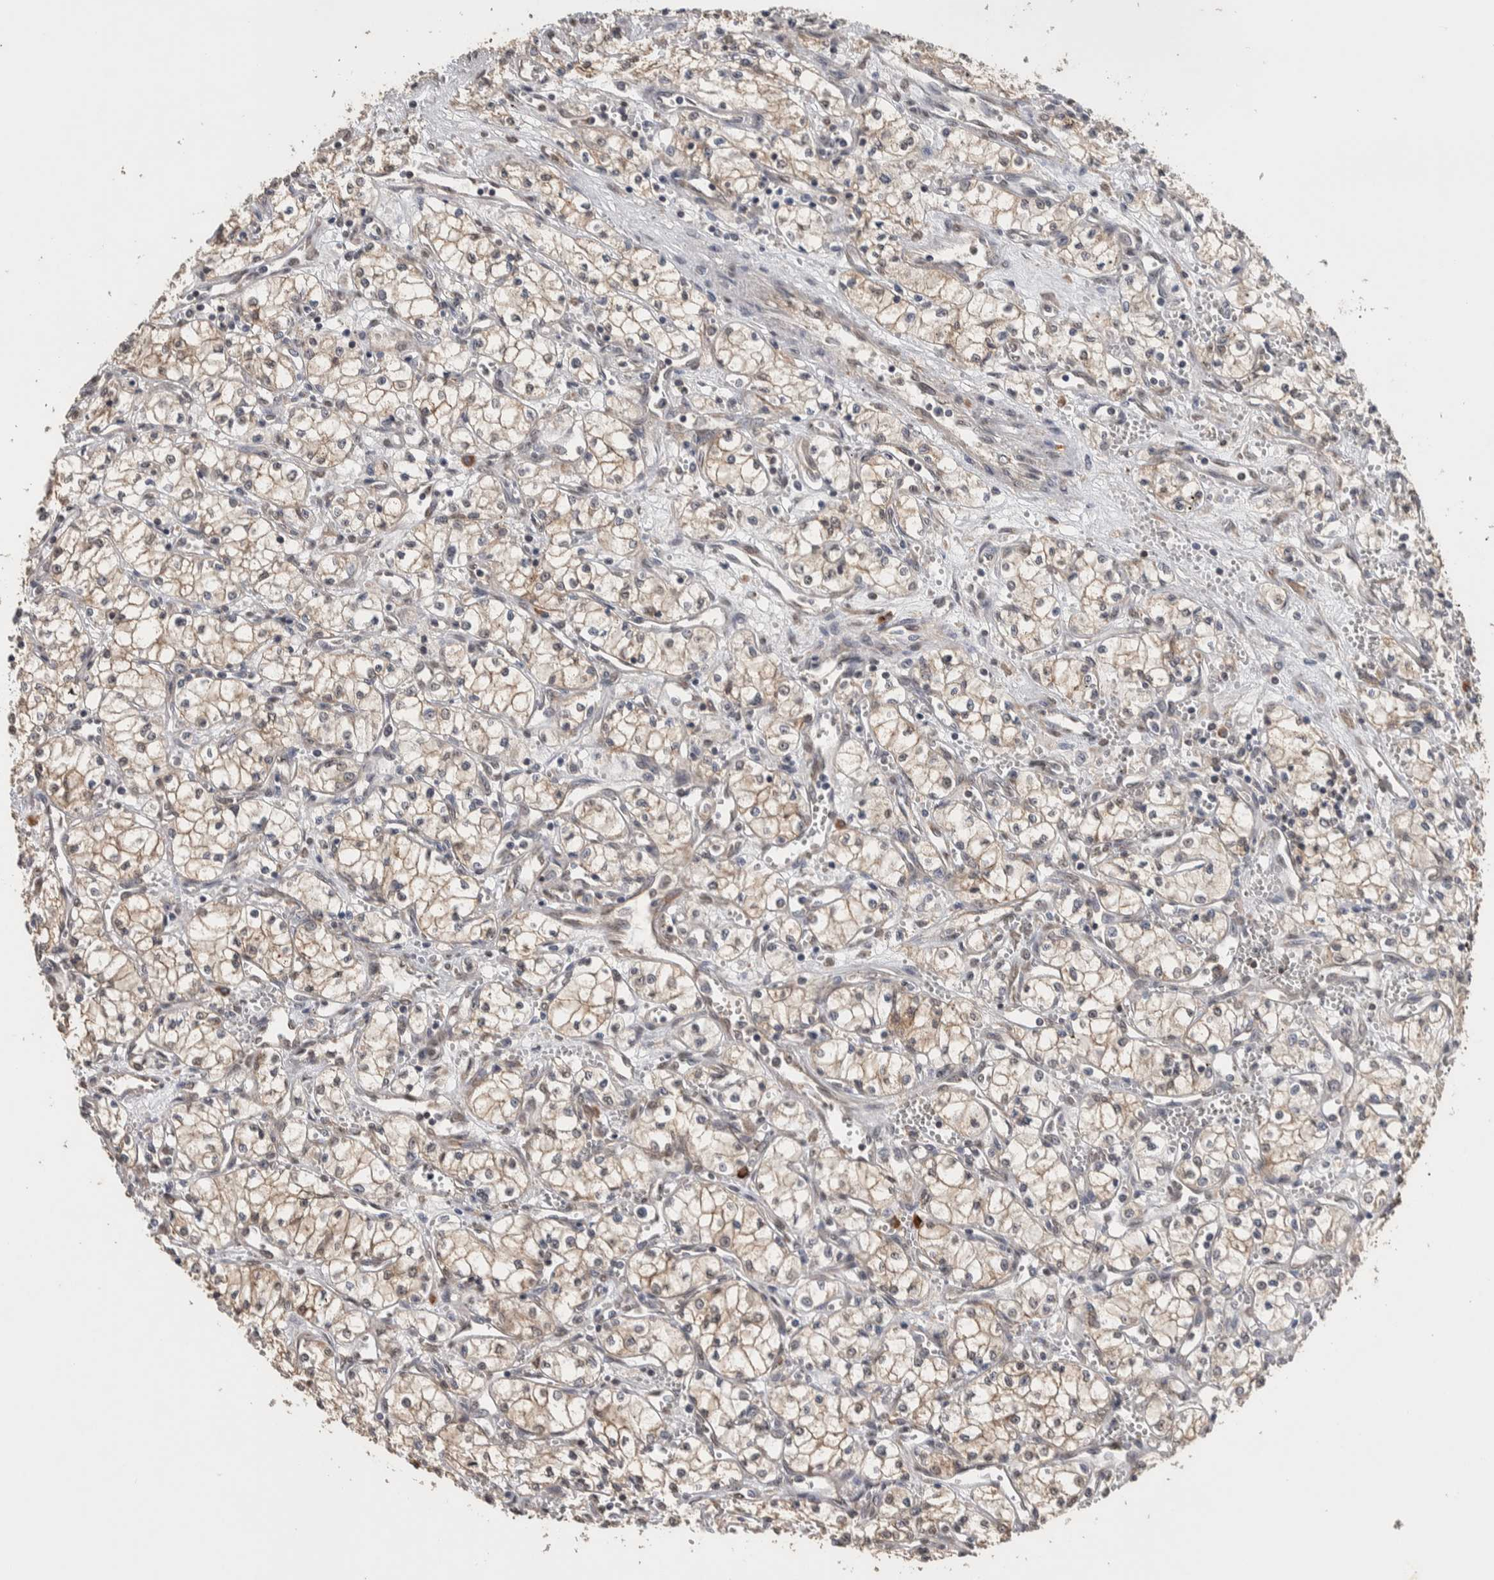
{"staining": {"intensity": "weak", "quantity": "<25%", "location": "cytoplasmic/membranous"}, "tissue": "renal cancer", "cell_type": "Tumor cells", "image_type": "cancer", "snomed": [{"axis": "morphology", "description": "Adenocarcinoma, NOS"}, {"axis": "topography", "description": "Kidney"}], "caption": "Tumor cells show no significant positivity in renal cancer. The staining is performed using DAB brown chromogen with nuclei counter-stained in using hematoxylin.", "gene": "DVL2", "patient": {"sex": "male", "age": 59}}